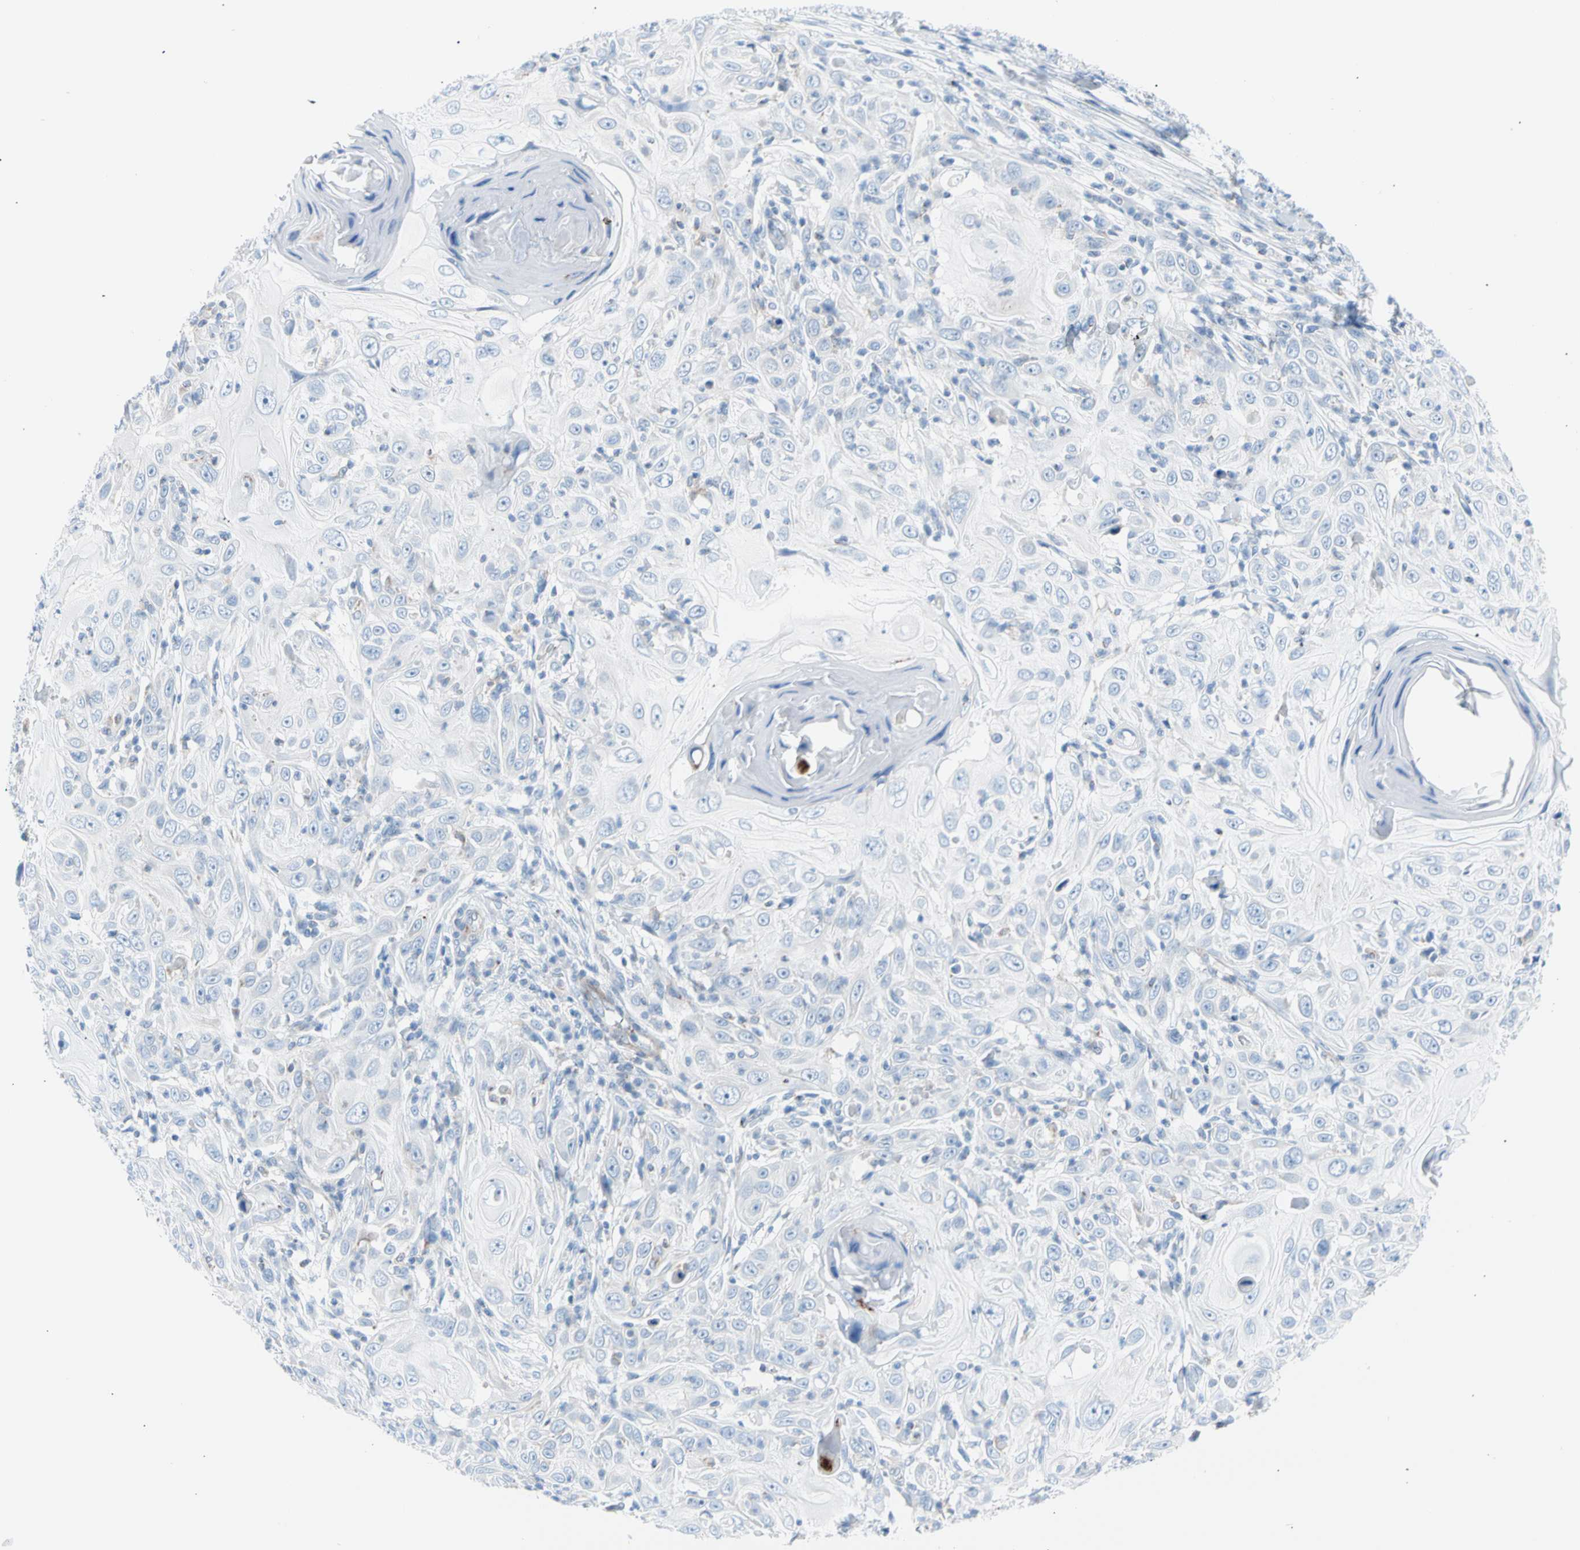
{"staining": {"intensity": "negative", "quantity": "none", "location": "none"}, "tissue": "skin cancer", "cell_type": "Tumor cells", "image_type": "cancer", "snomed": [{"axis": "morphology", "description": "Squamous cell carcinoma, NOS"}, {"axis": "topography", "description": "Skin"}], "caption": "Tumor cells show no significant staining in squamous cell carcinoma (skin). (DAB IHC with hematoxylin counter stain).", "gene": "HK1", "patient": {"sex": "female", "age": 88}}